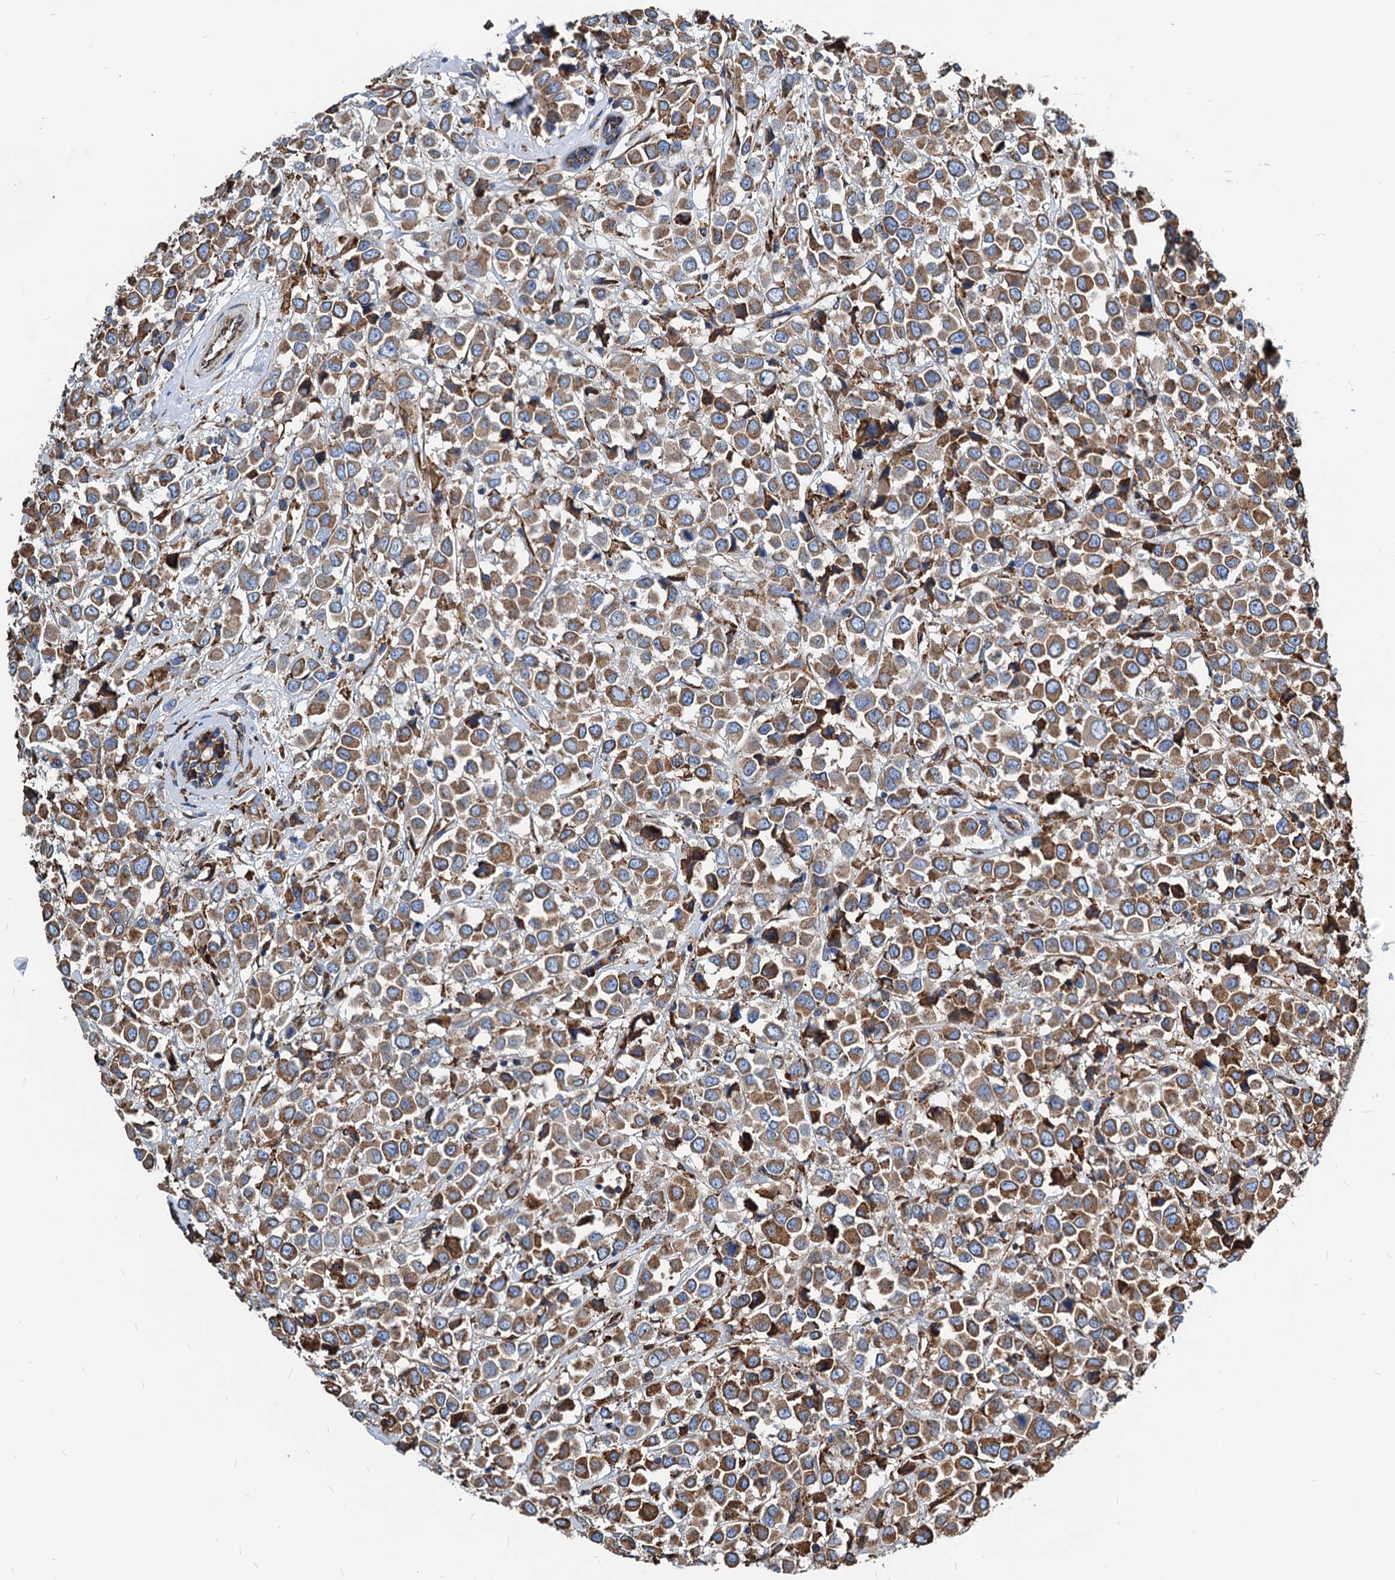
{"staining": {"intensity": "moderate", "quantity": ">75%", "location": "cytoplasmic/membranous"}, "tissue": "breast cancer", "cell_type": "Tumor cells", "image_type": "cancer", "snomed": [{"axis": "morphology", "description": "Duct carcinoma"}, {"axis": "topography", "description": "Breast"}], "caption": "High-power microscopy captured an immunohistochemistry (IHC) histopathology image of breast cancer (infiltrating ductal carcinoma), revealing moderate cytoplasmic/membranous staining in about >75% of tumor cells. Using DAB (brown) and hematoxylin (blue) stains, captured at high magnification using brightfield microscopy.", "gene": "HSPA5", "patient": {"sex": "female", "age": 61}}